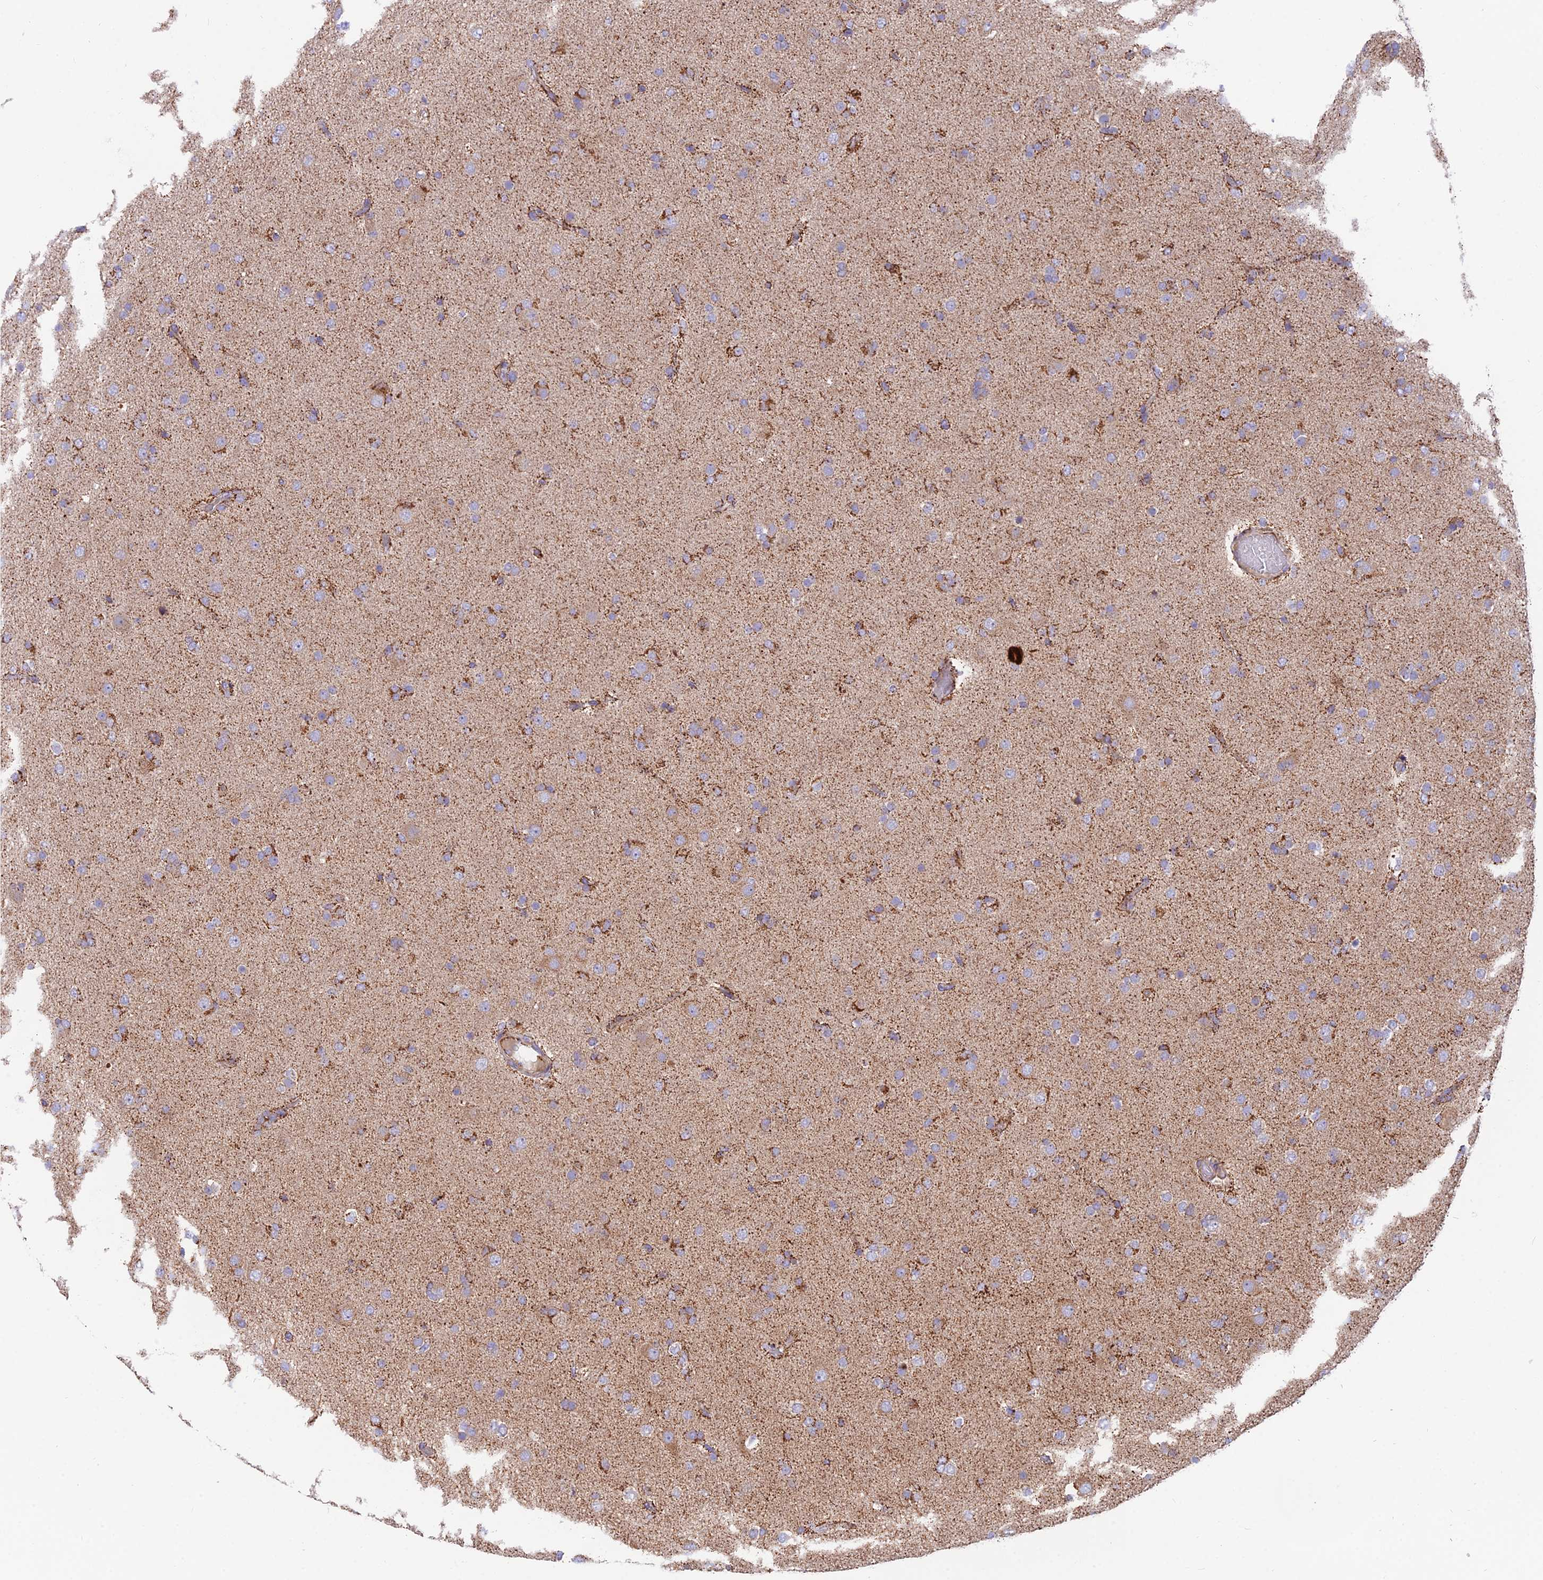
{"staining": {"intensity": "moderate", "quantity": "<25%", "location": "cytoplasmic/membranous"}, "tissue": "glioma", "cell_type": "Tumor cells", "image_type": "cancer", "snomed": [{"axis": "morphology", "description": "Glioma, malignant, Low grade"}, {"axis": "topography", "description": "Brain"}], "caption": "Malignant low-grade glioma was stained to show a protein in brown. There is low levels of moderate cytoplasmic/membranous expression in approximately <25% of tumor cells.", "gene": "TIGD6", "patient": {"sex": "male", "age": 65}}